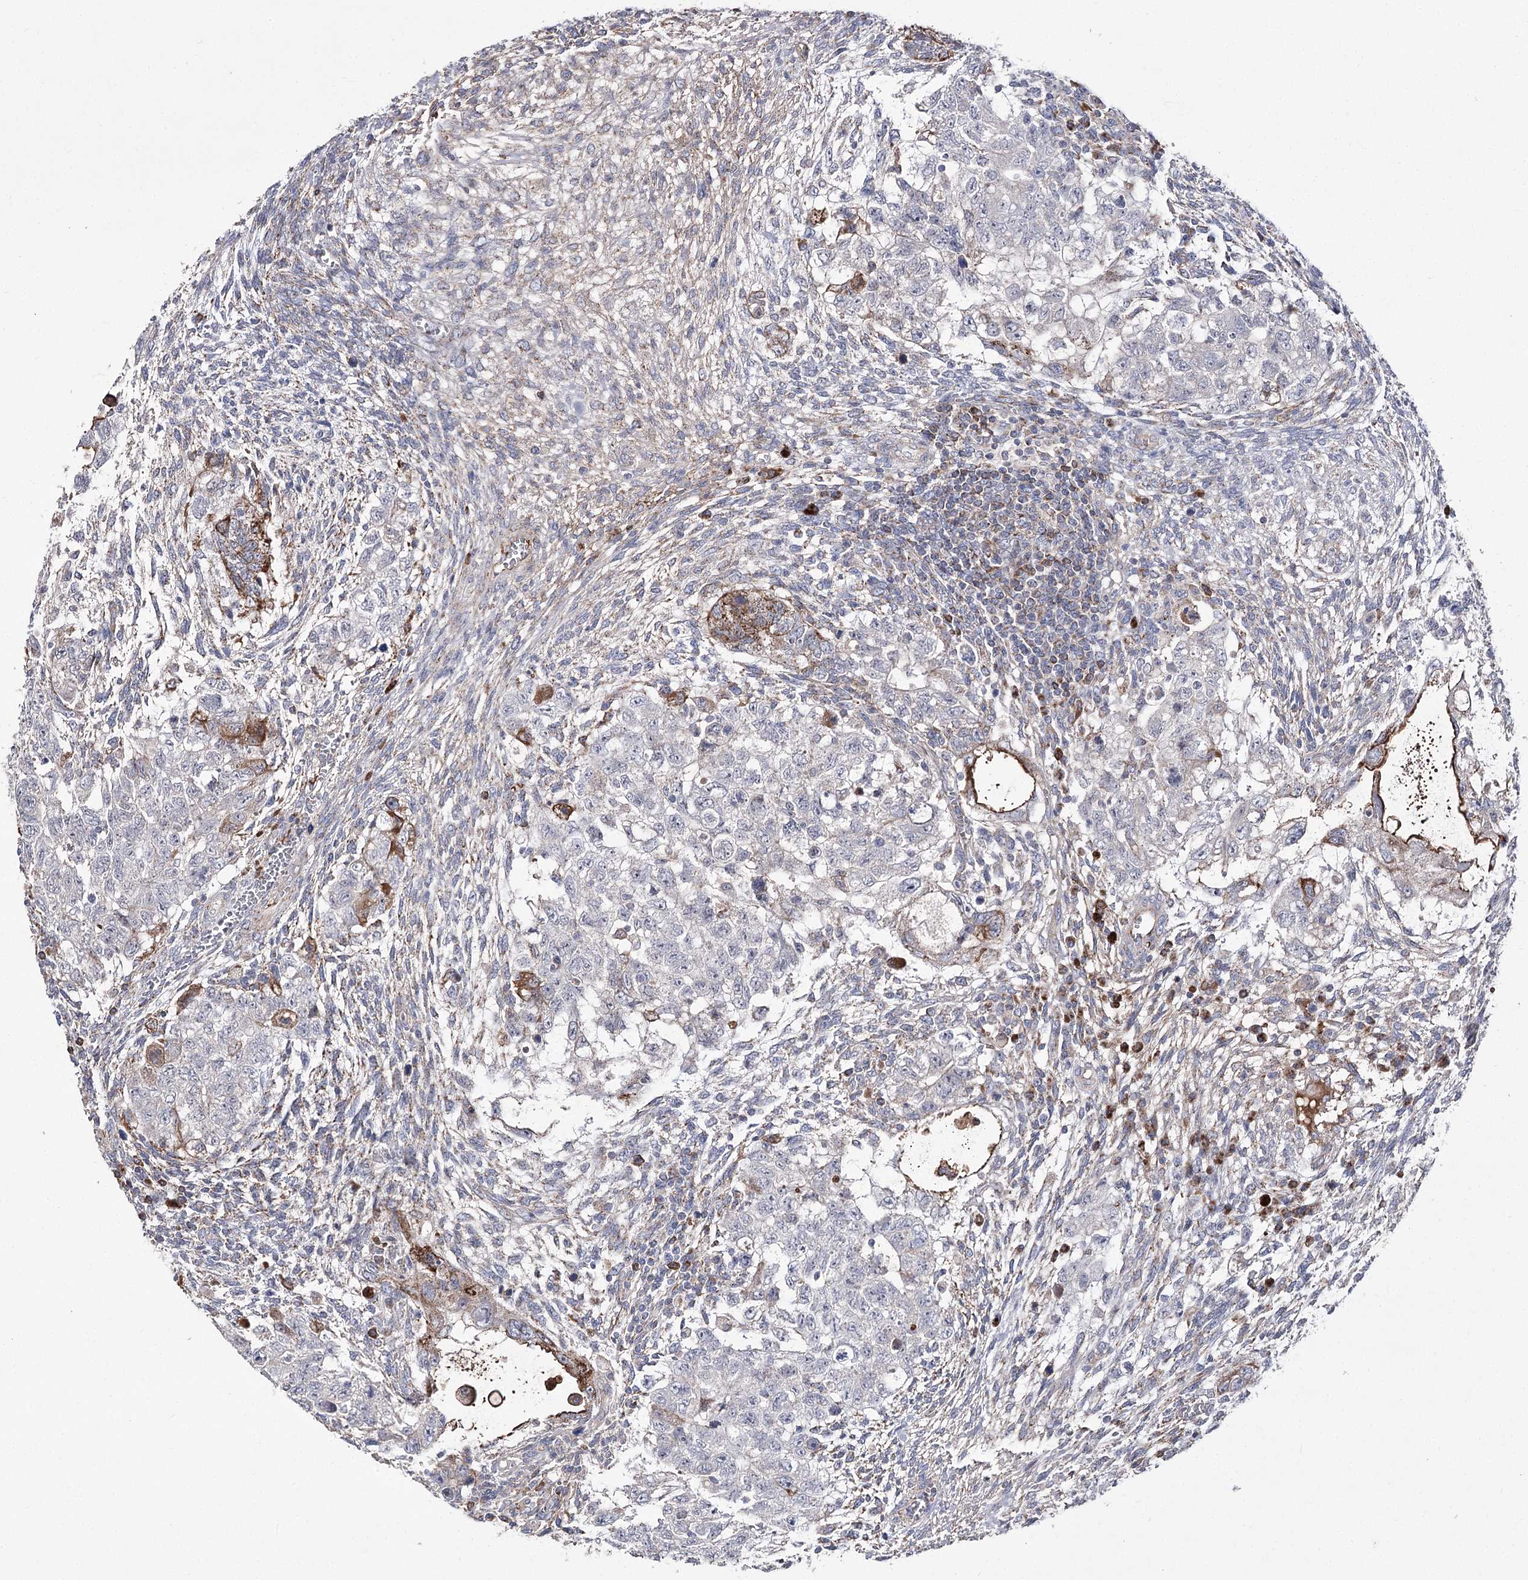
{"staining": {"intensity": "negative", "quantity": "none", "location": "none"}, "tissue": "testis cancer", "cell_type": "Tumor cells", "image_type": "cancer", "snomed": [{"axis": "morphology", "description": "Carcinoma, Embryonal, NOS"}, {"axis": "topography", "description": "Testis"}], "caption": "Testis cancer was stained to show a protein in brown. There is no significant expression in tumor cells. (Stains: DAB immunohistochemistry with hematoxylin counter stain, Microscopy: brightfield microscopy at high magnification).", "gene": "NADK2", "patient": {"sex": "male", "age": 37}}